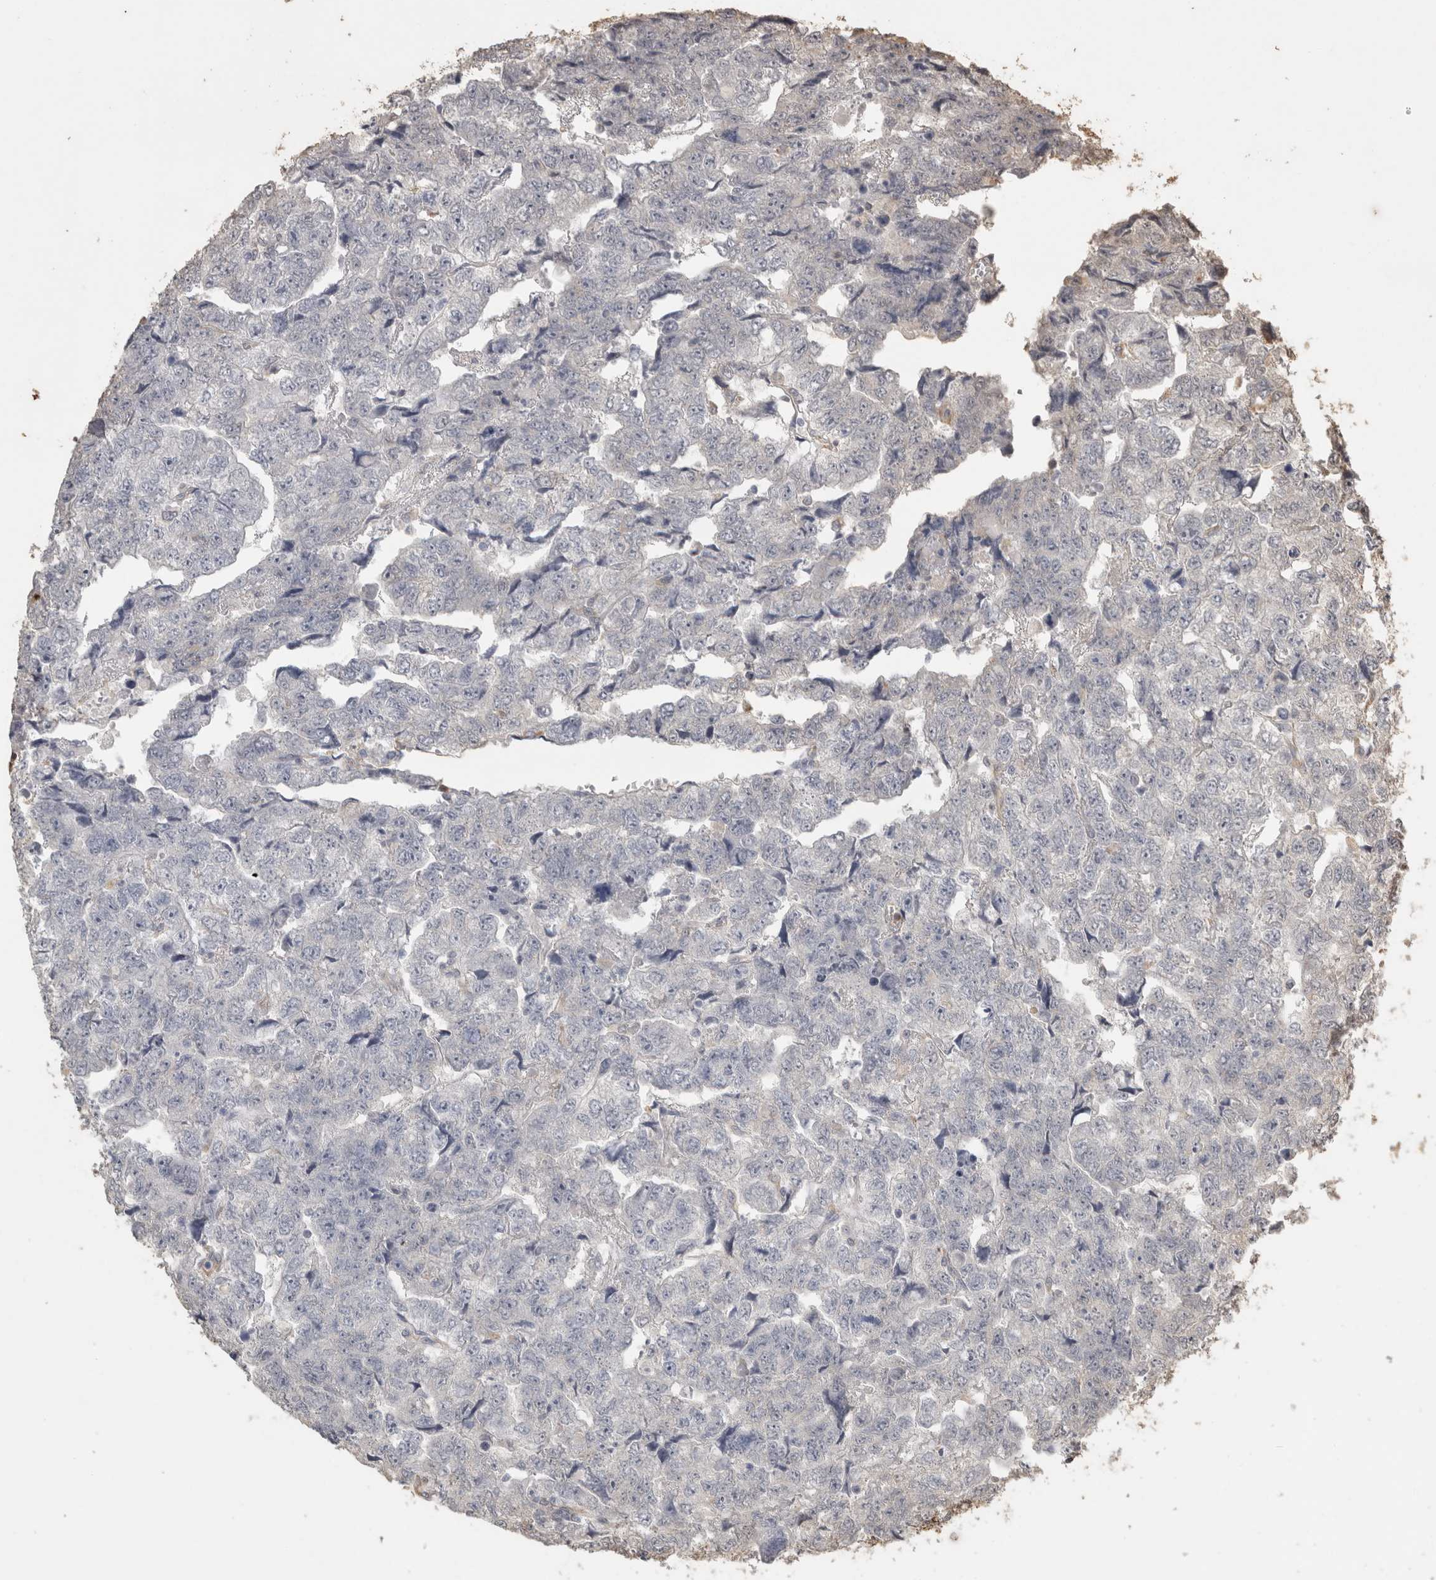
{"staining": {"intensity": "negative", "quantity": "none", "location": "none"}, "tissue": "testis cancer", "cell_type": "Tumor cells", "image_type": "cancer", "snomed": [{"axis": "morphology", "description": "Carcinoma, Embryonal, NOS"}, {"axis": "topography", "description": "Testis"}], "caption": "The IHC micrograph has no significant staining in tumor cells of embryonal carcinoma (testis) tissue.", "gene": "REPS2", "patient": {"sex": "male", "age": 36}}